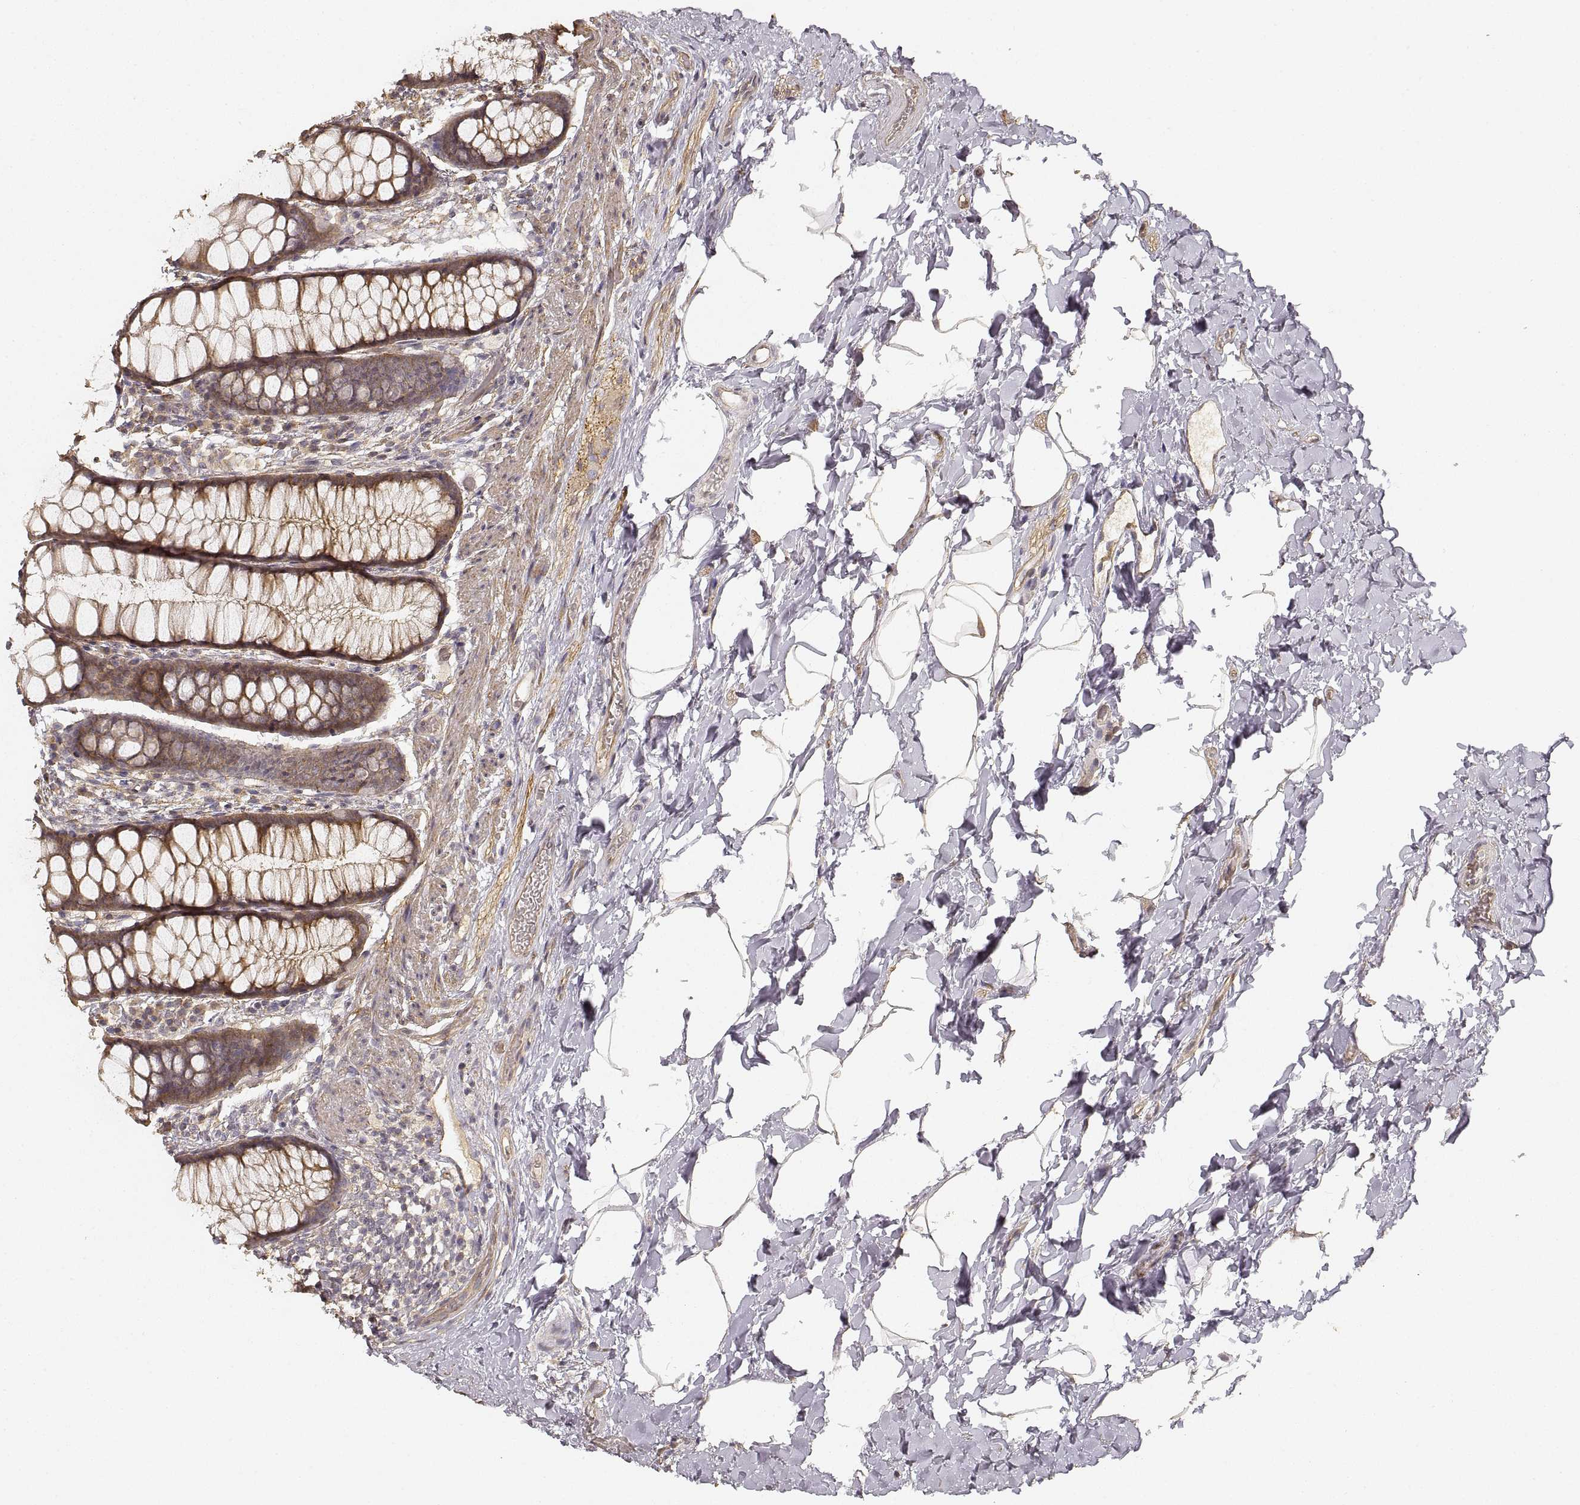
{"staining": {"intensity": "moderate", "quantity": ">75%", "location": "cytoplasmic/membranous"}, "tissue": "rectum", "cell_type": "Glandular cells", "image_type": "normal", "snomed": [{"axis": "morphology", "description": "Normal tissue, NOS"}, {"axis": "topography", "description": "Rectum"}], "caption": "Immunohistochemical staining of normal rectum reveals moderate cytoplasmic/membranous protein positivity in approximately >75% of glandular cells.", "gene": "LAMA4", "patient": {"sex": "female", "age": 62}}